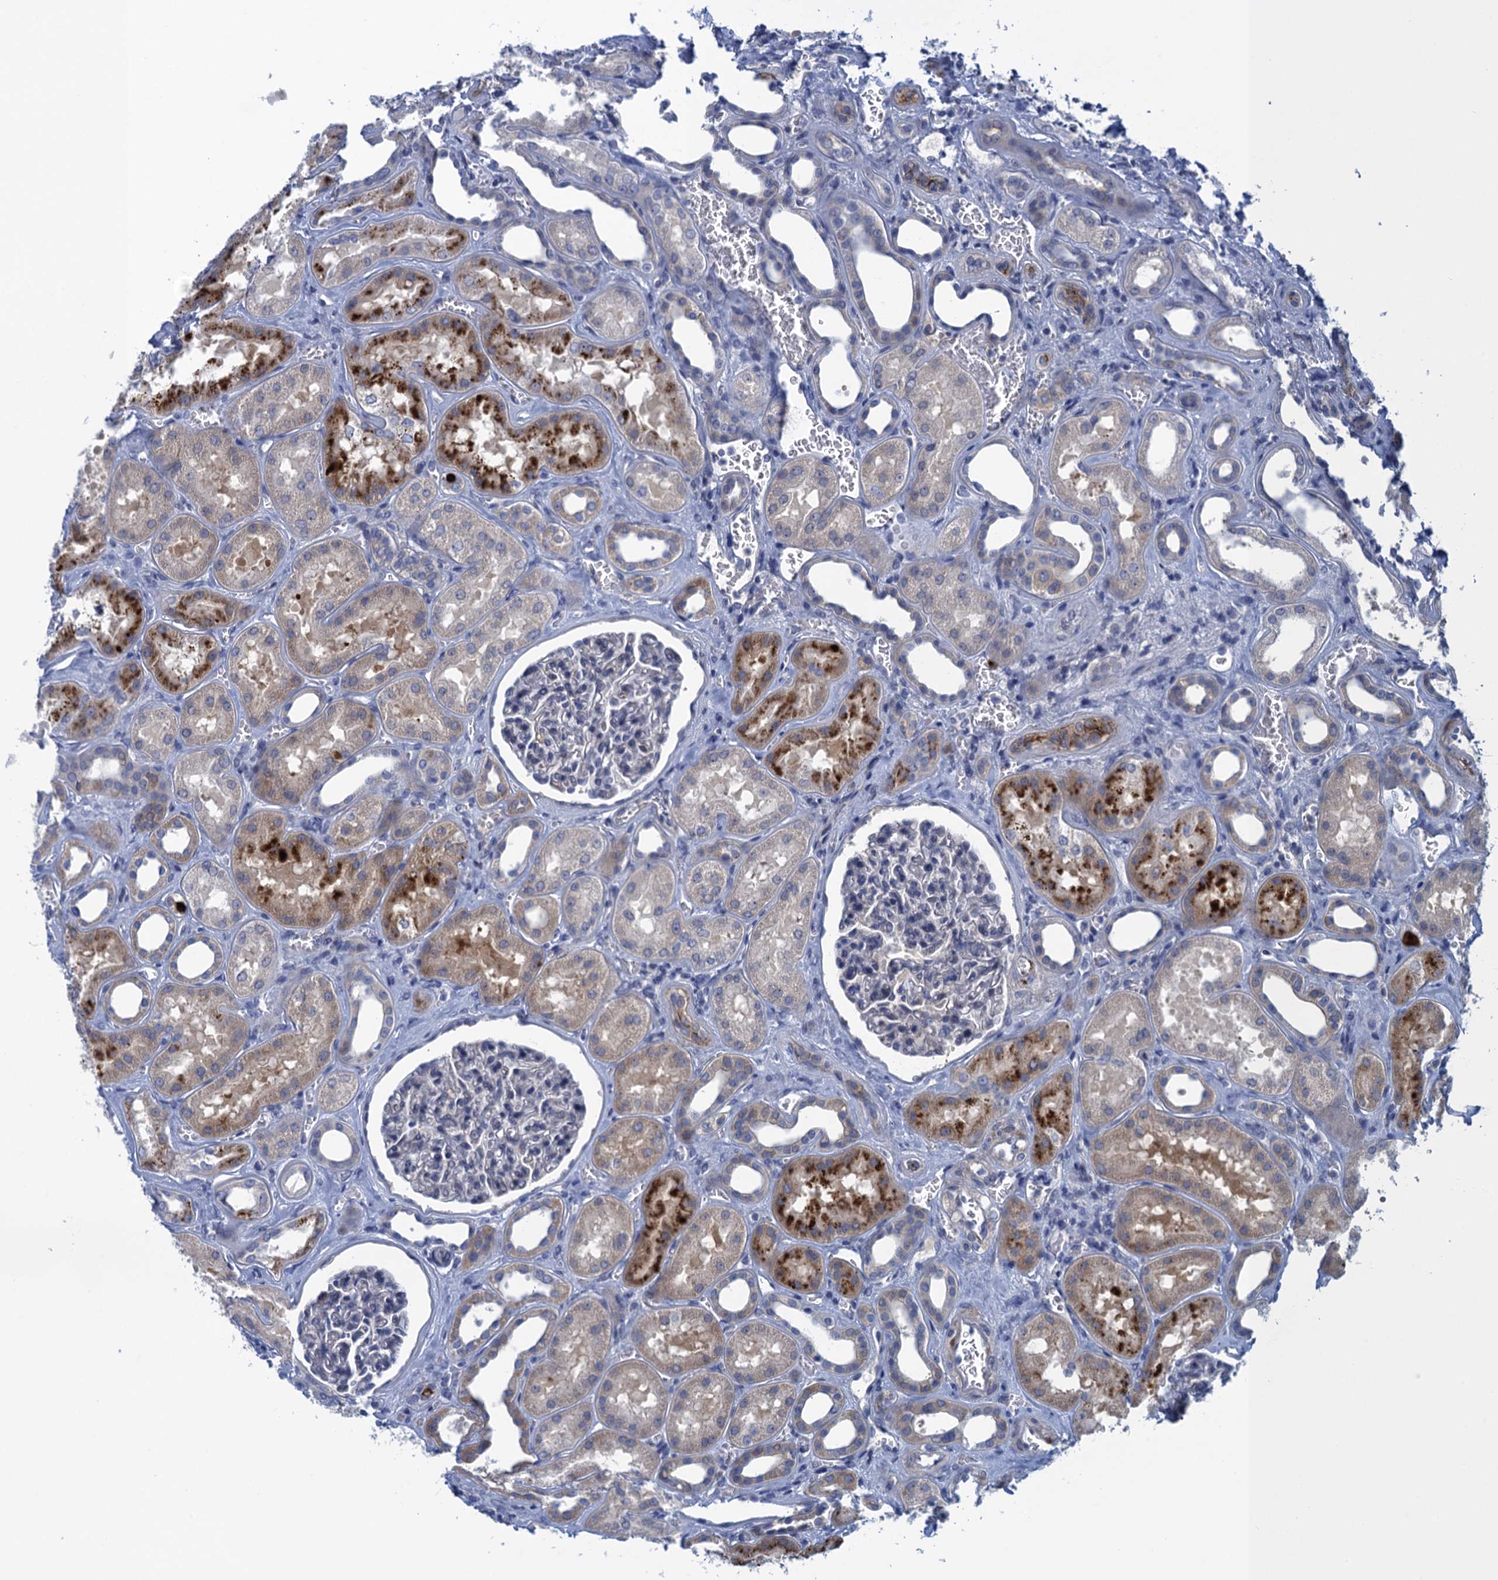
{"staining": {"intensity": "negative", "quantity": "none", "location": "none"}, "tissue": "kidney", "cell_type": "Cells in glomeruli", "image_type": "normal", "snomed": [{"axis": "morphology", "description": "Normal tissue, NOS"}, {"axis": "morphology", "description": "Adenocarcinoma, NOS"}, {"axis": "topography", "description": "Kidney"}], "caption": "High power microscopy image of an immunohistochemistry (IHC) micrograph of unremarkable kidney, revealing no significant expression in cells in glomeruli.", "gene": "SCEL", "patient": {"sex": "female", "age": 68}}